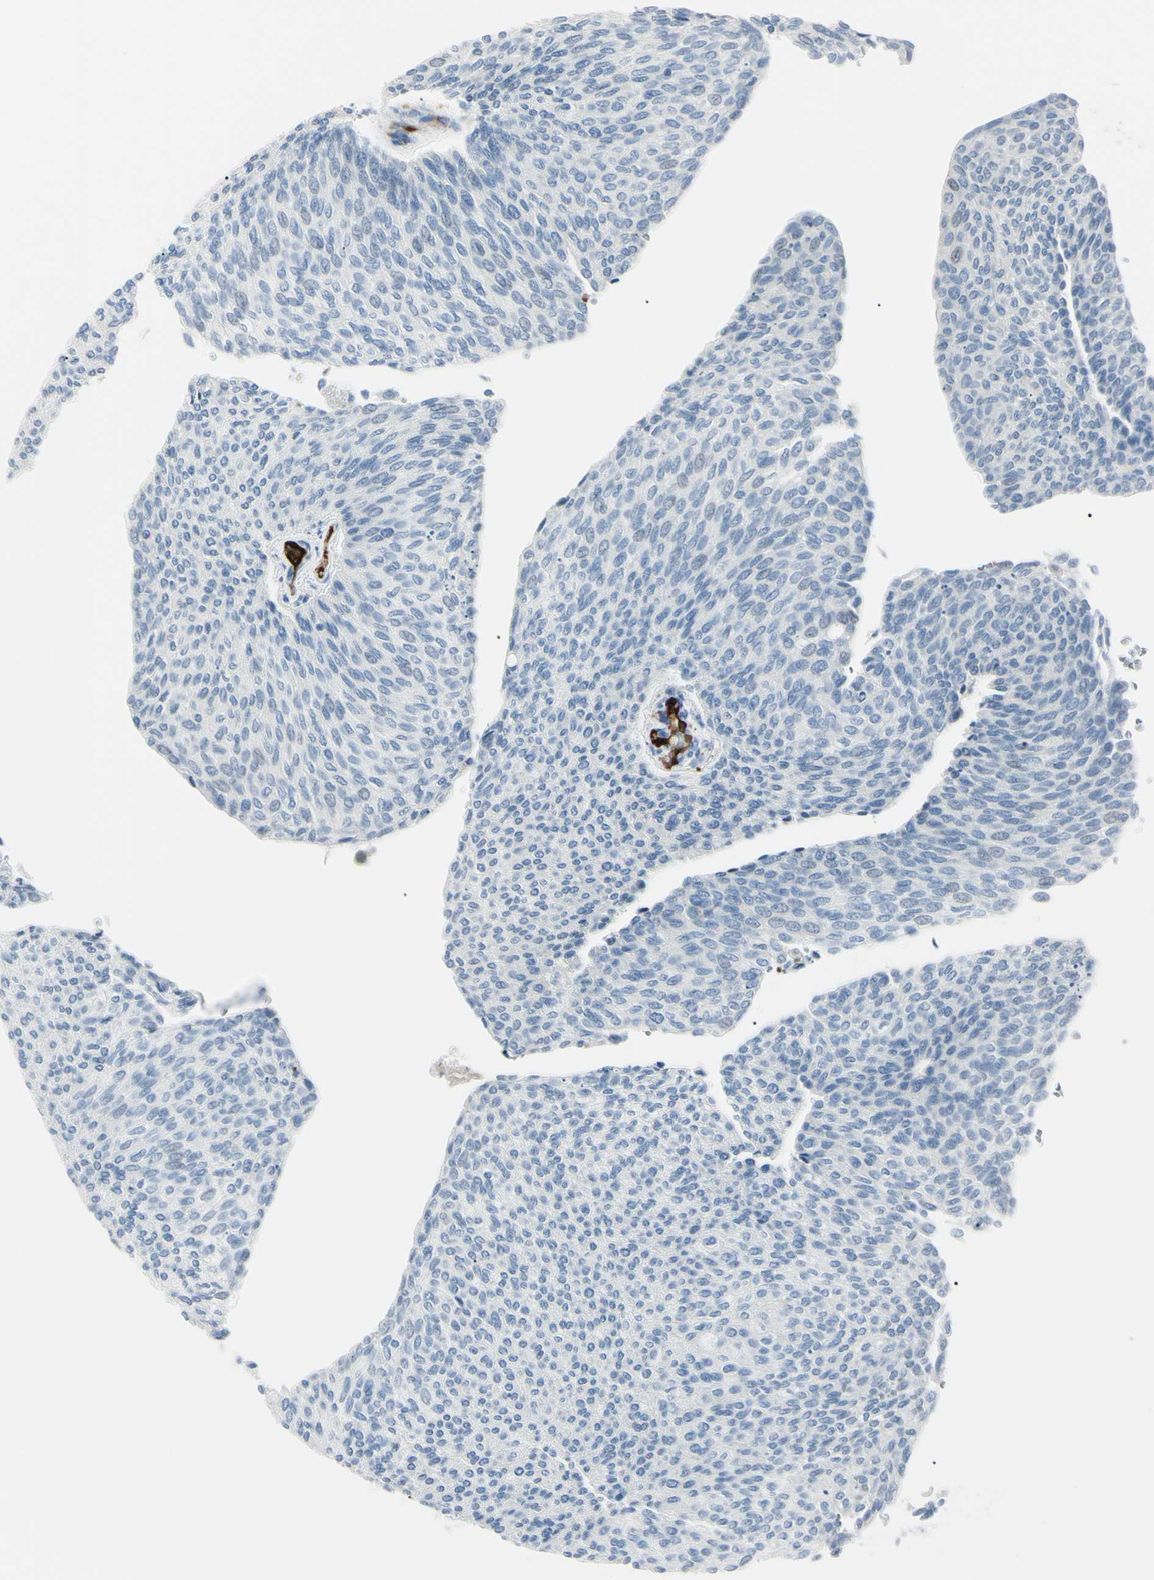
{"staining": {"intensity": "negative", "quantity": "none", "location": "none"}, "tissue": "urothelial cancer", "cell_type": "Tumor cells", "image_type": "cancer", "snomed": [{"axis": "morphology", "description": "Urothelial carcinoma, Low grade"}, {"axis": "topography", "description": "Urinary bladder"}], "caption": "This is an IHC image of urothelial cancer. There is no expression in tumor cells.", "gene": "CA2", "patient": {"sex": "female", "age": 79}}